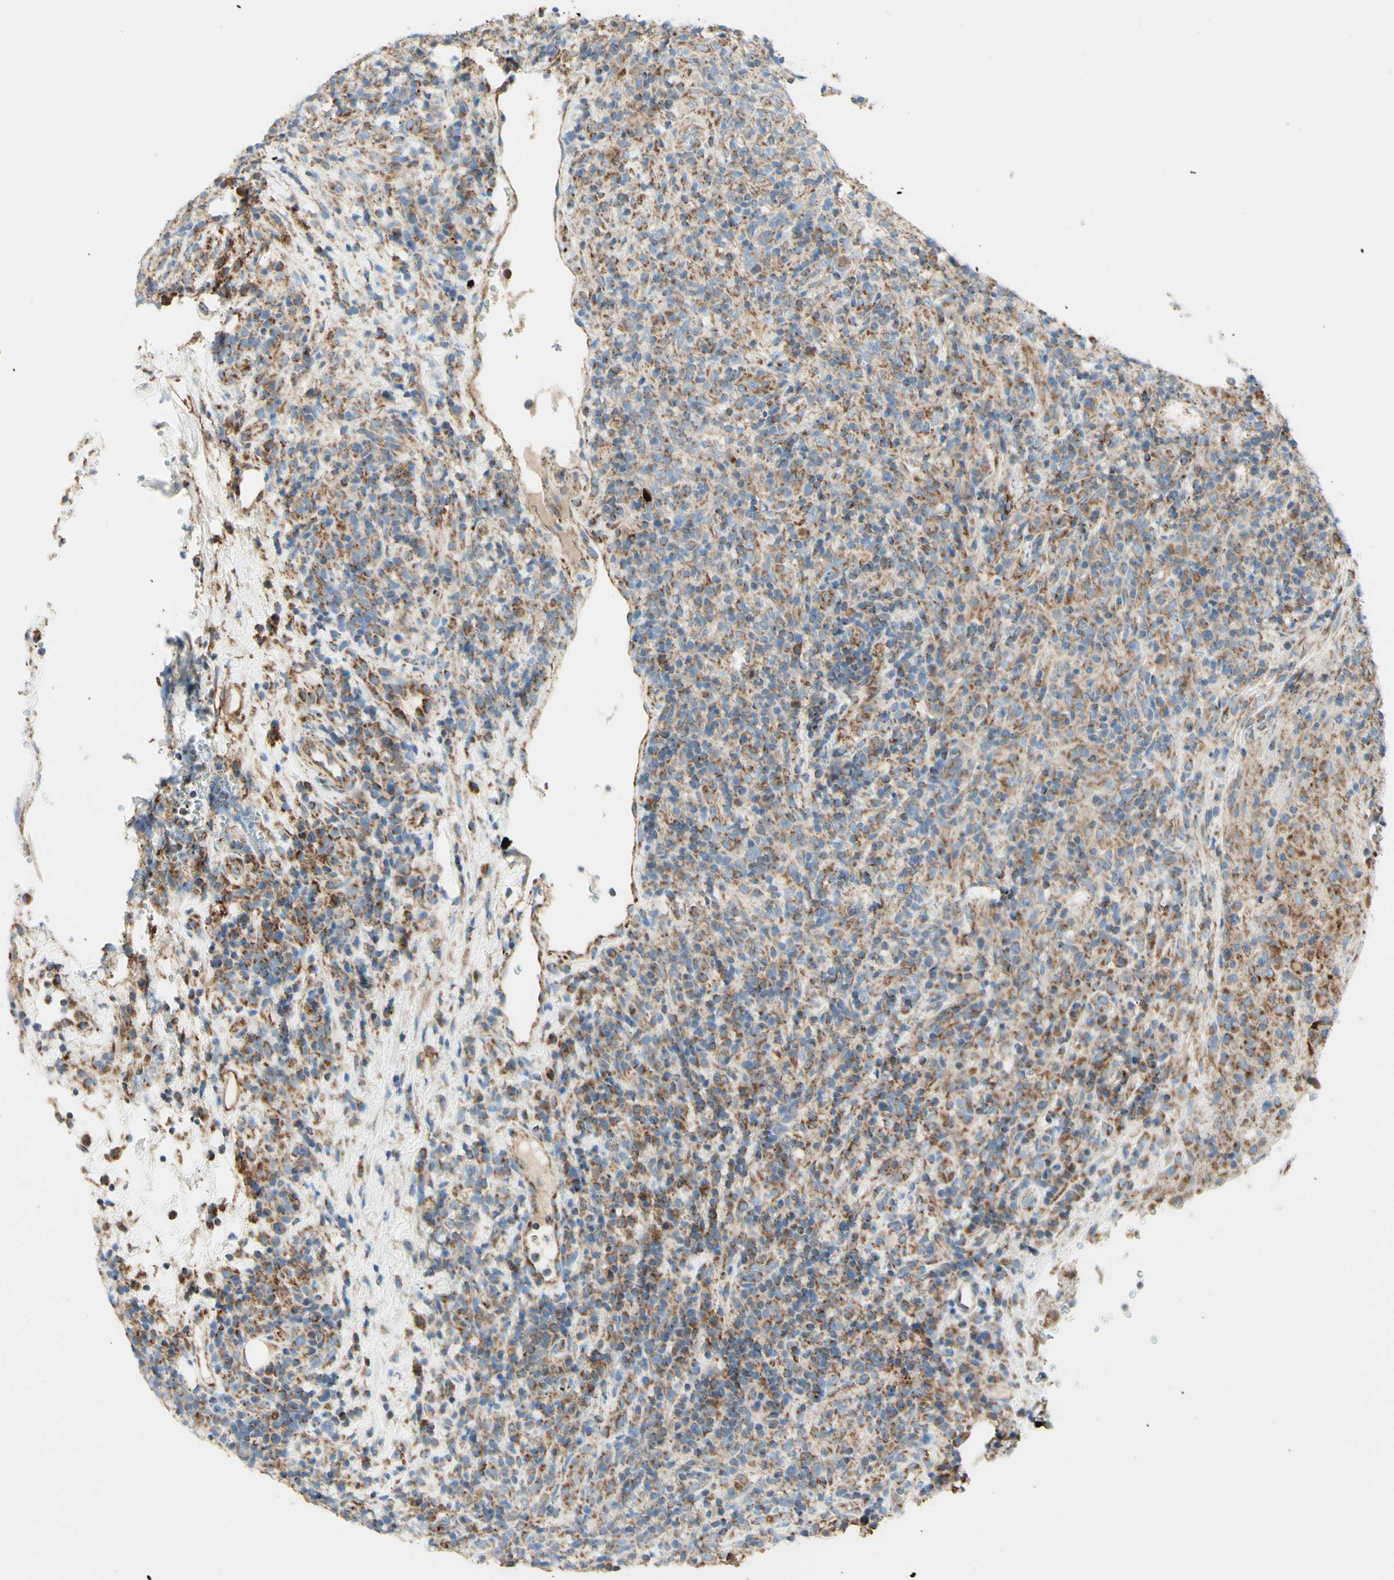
{"staining": {"intensity": "moderate", "quantity": ">75%", "location": "cytoplasmic/membranous"}, "tissue": "lymphoma", "cell_type": "Tumor cells", "image_type": "cancer", "snomed": [{"axis": "morphology", "description": "Malignant lymphoma, non-Hodgkin's type, High grade"}, {"axis": "topography", "description": "Lymph node"}], "caption": "Immunohistochemistry (IHC) (DAB (3,3'-diaminobenzidine)) staining of lymphoma reveals moderate cytoplasmic/membranous protein staining in about >75% of tumor cells. Immunohistochemistry stains the protein of interest in brown and the nuclei are stained blue.", "gene": "ARMC10", "patient": {"sex": "female", "age": 76}}